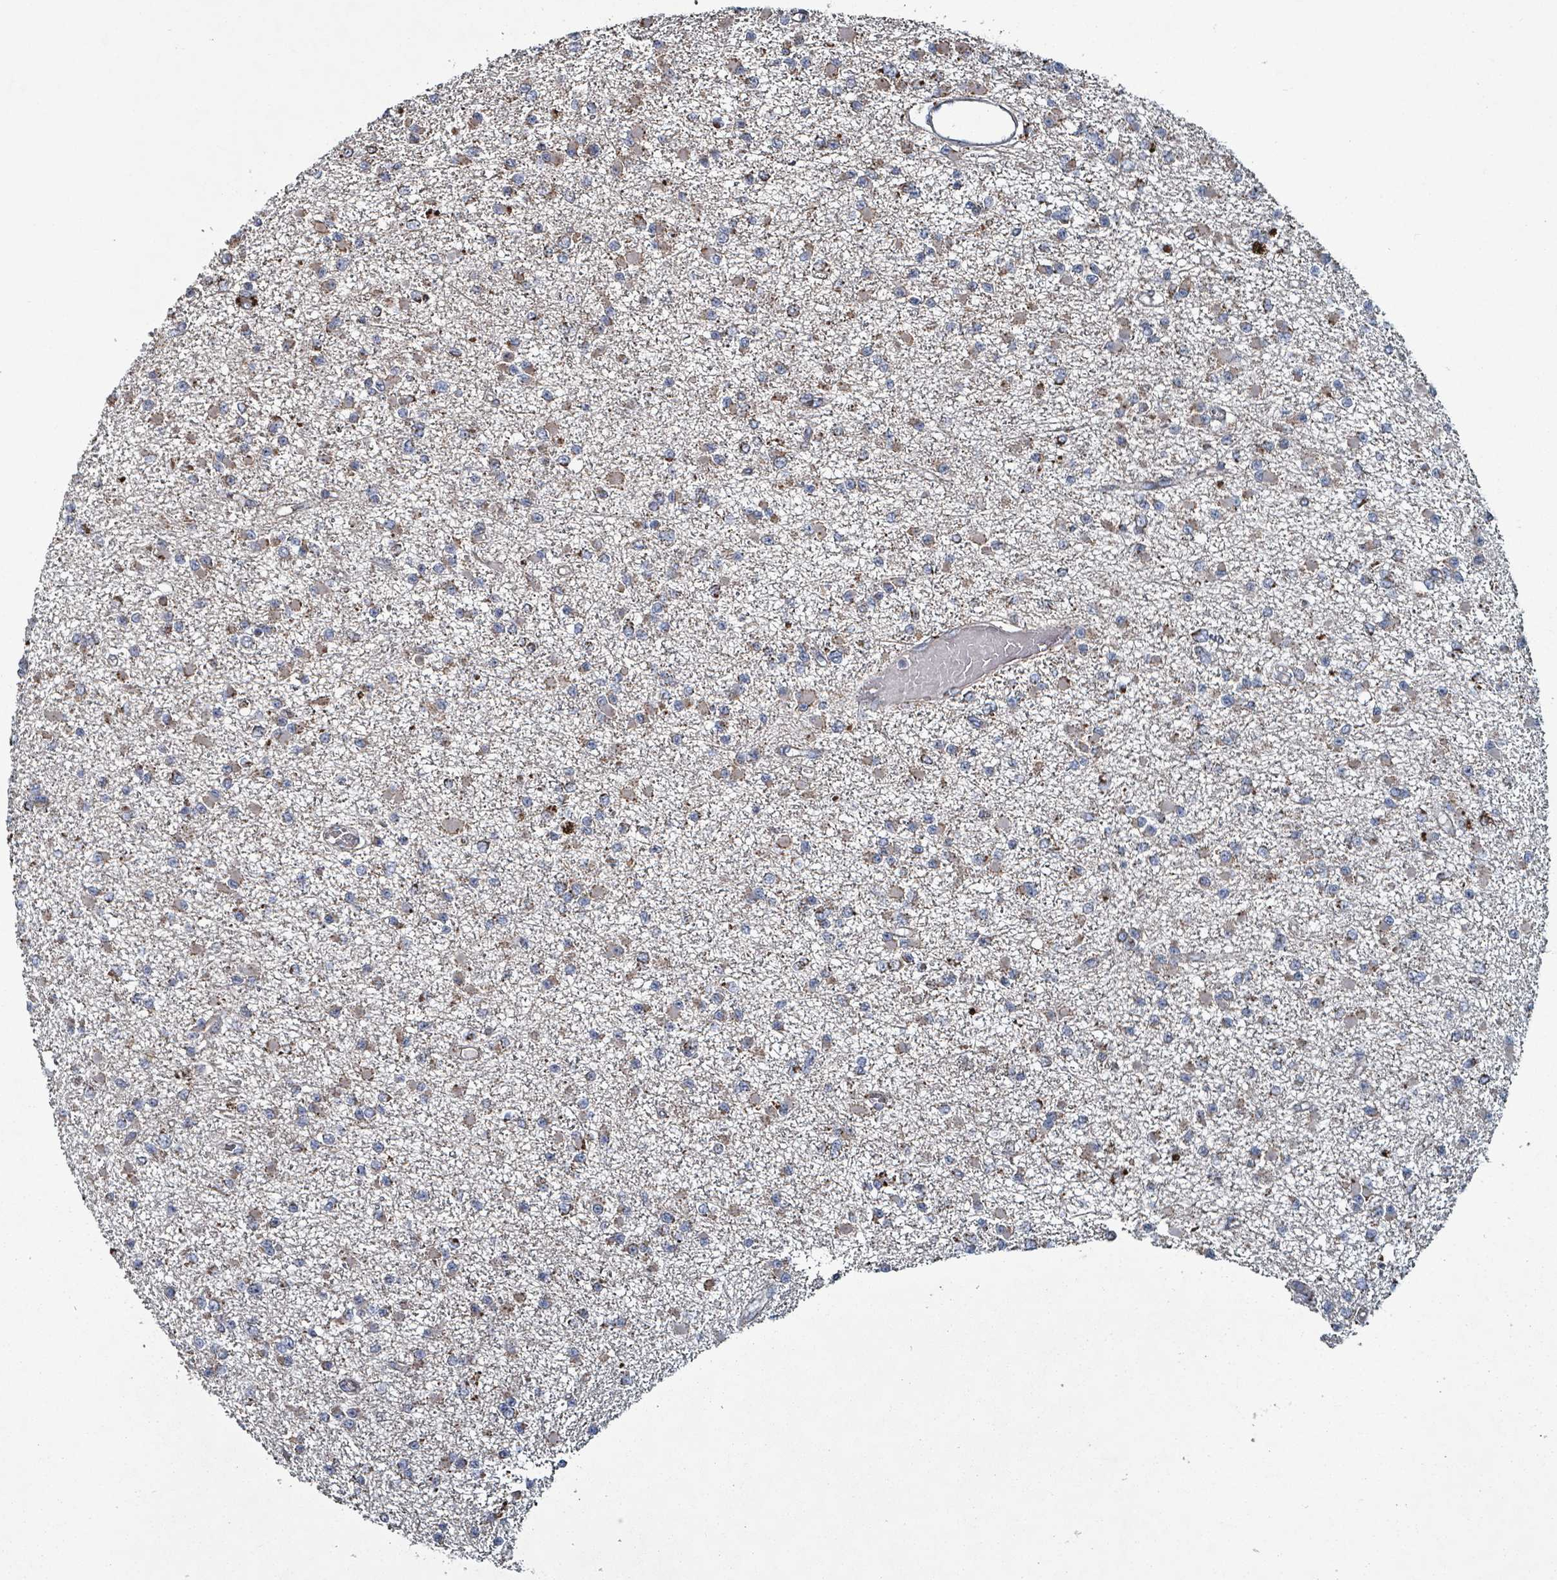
{"staining": {"intensity": "weak", "quantity": ">75%", "location": "cytoplasmic/membranous"}, "tissue": "glioma", "cell_type": "Tumor cells", "image_type": "cancer", "snomed": [{"axis": "morphology", "description": "Glioma, malignant, Low grade"}, {"axis": "topography", "description": "Brain"}], "caption": "Immunohistochemical staining of malignant glioma (low-grade) shows low levels of weak cytoplasmic/membranous protein positivity in about >75% of tumor cells.", "gene": "ABHD18", "patient": {"sex": "female", "age": 22}}